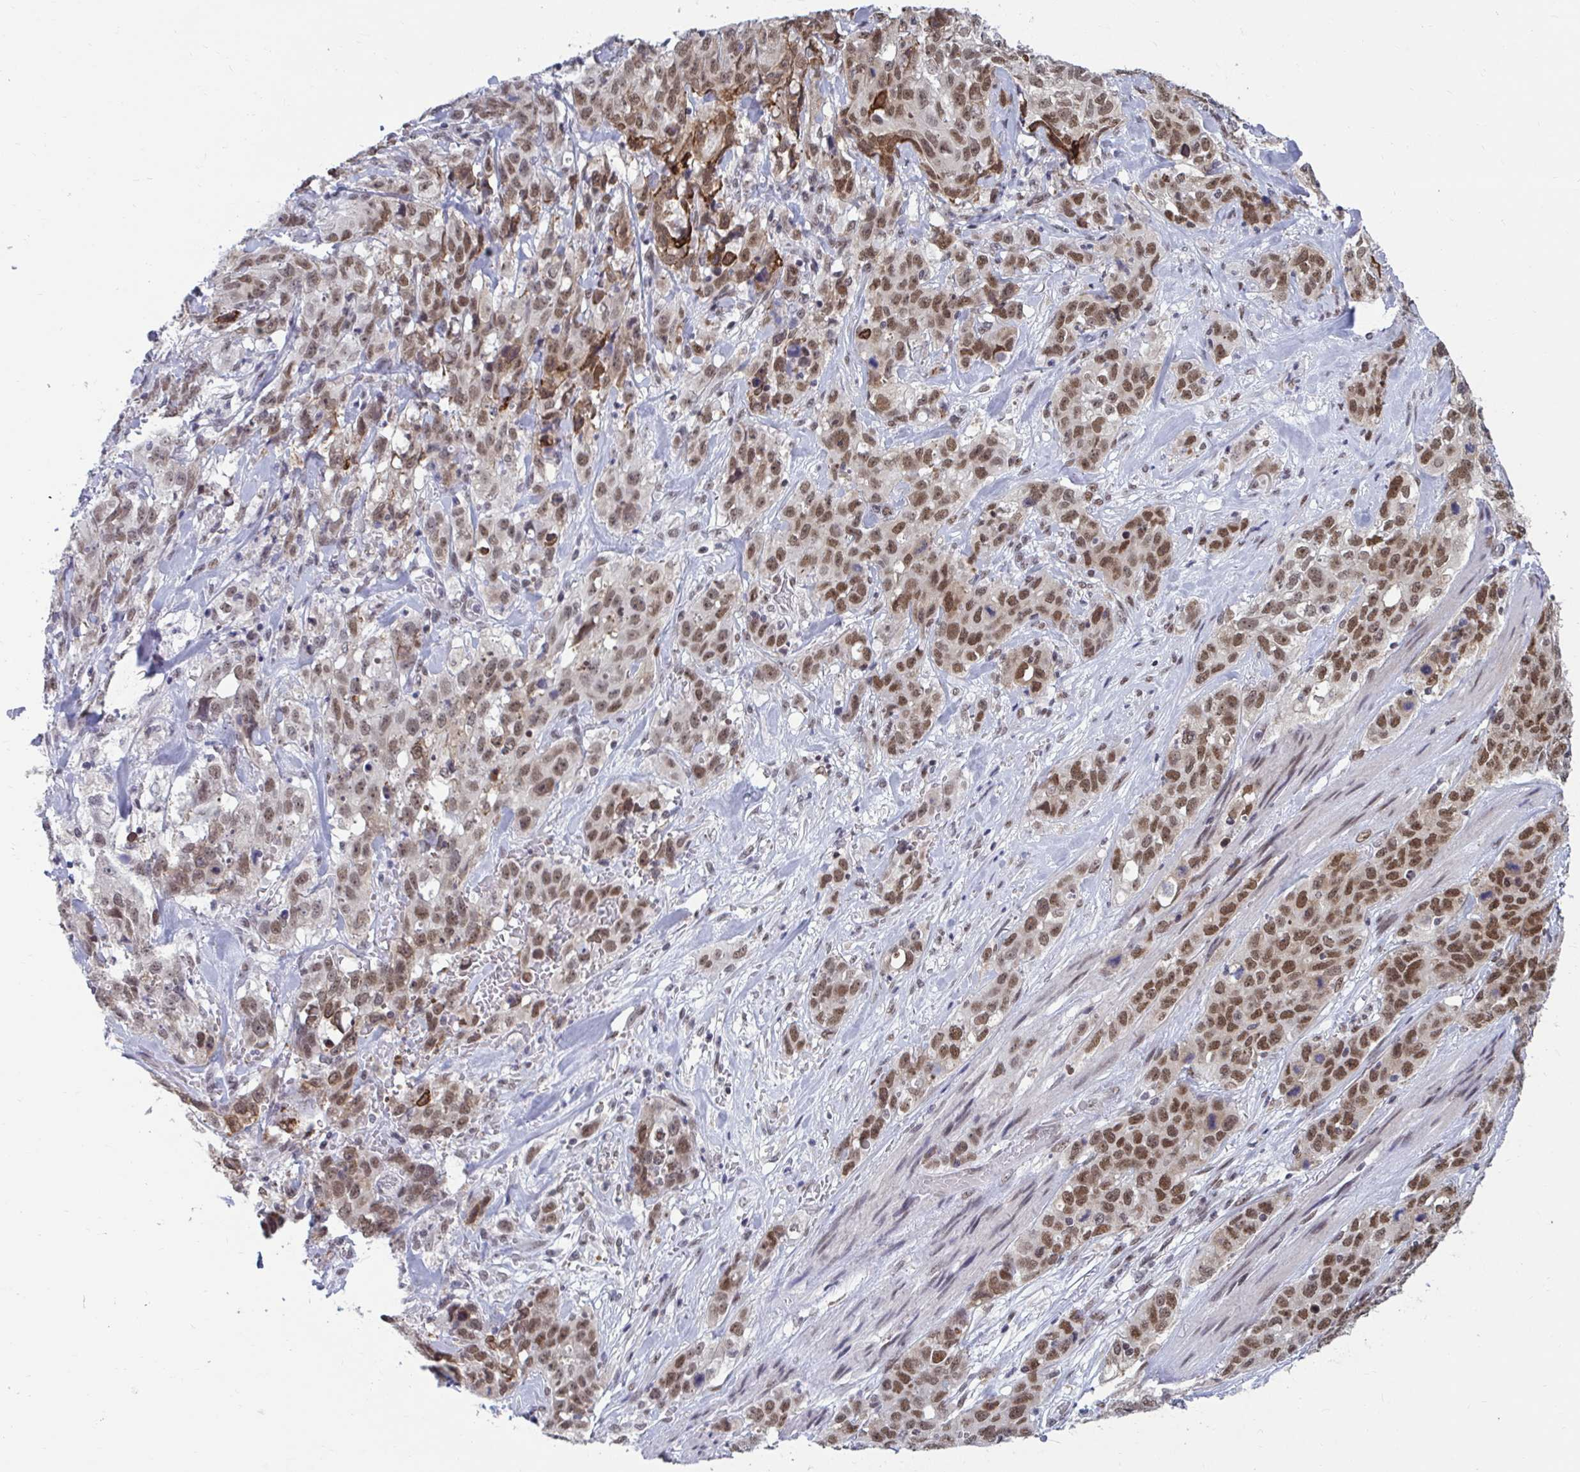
{"staining": {"intensity": "moderate", "quantity": ">75%", "location": "nuclear"}, "tissue": "stomach cancer", "cell_type": "Tumor cells", "image_type": "cancer", "snomed": [{"axis": "morphology", "description": "Adenocarcinoma, NOS"}, {"axis": "topography", "description": "Stomach"}], "caption": "A high-resolution image shows immunohistochemistry staining of stomach cancer, which reveals moderate nuclear positivity in approximately >75% of tumor cells. (DAB (3,3'-diaminobenzidine) = brown stain, brightfield microscopy at high magnification).", "gene": "PHF10", "patient": {"sex": "male", "age": 48}}